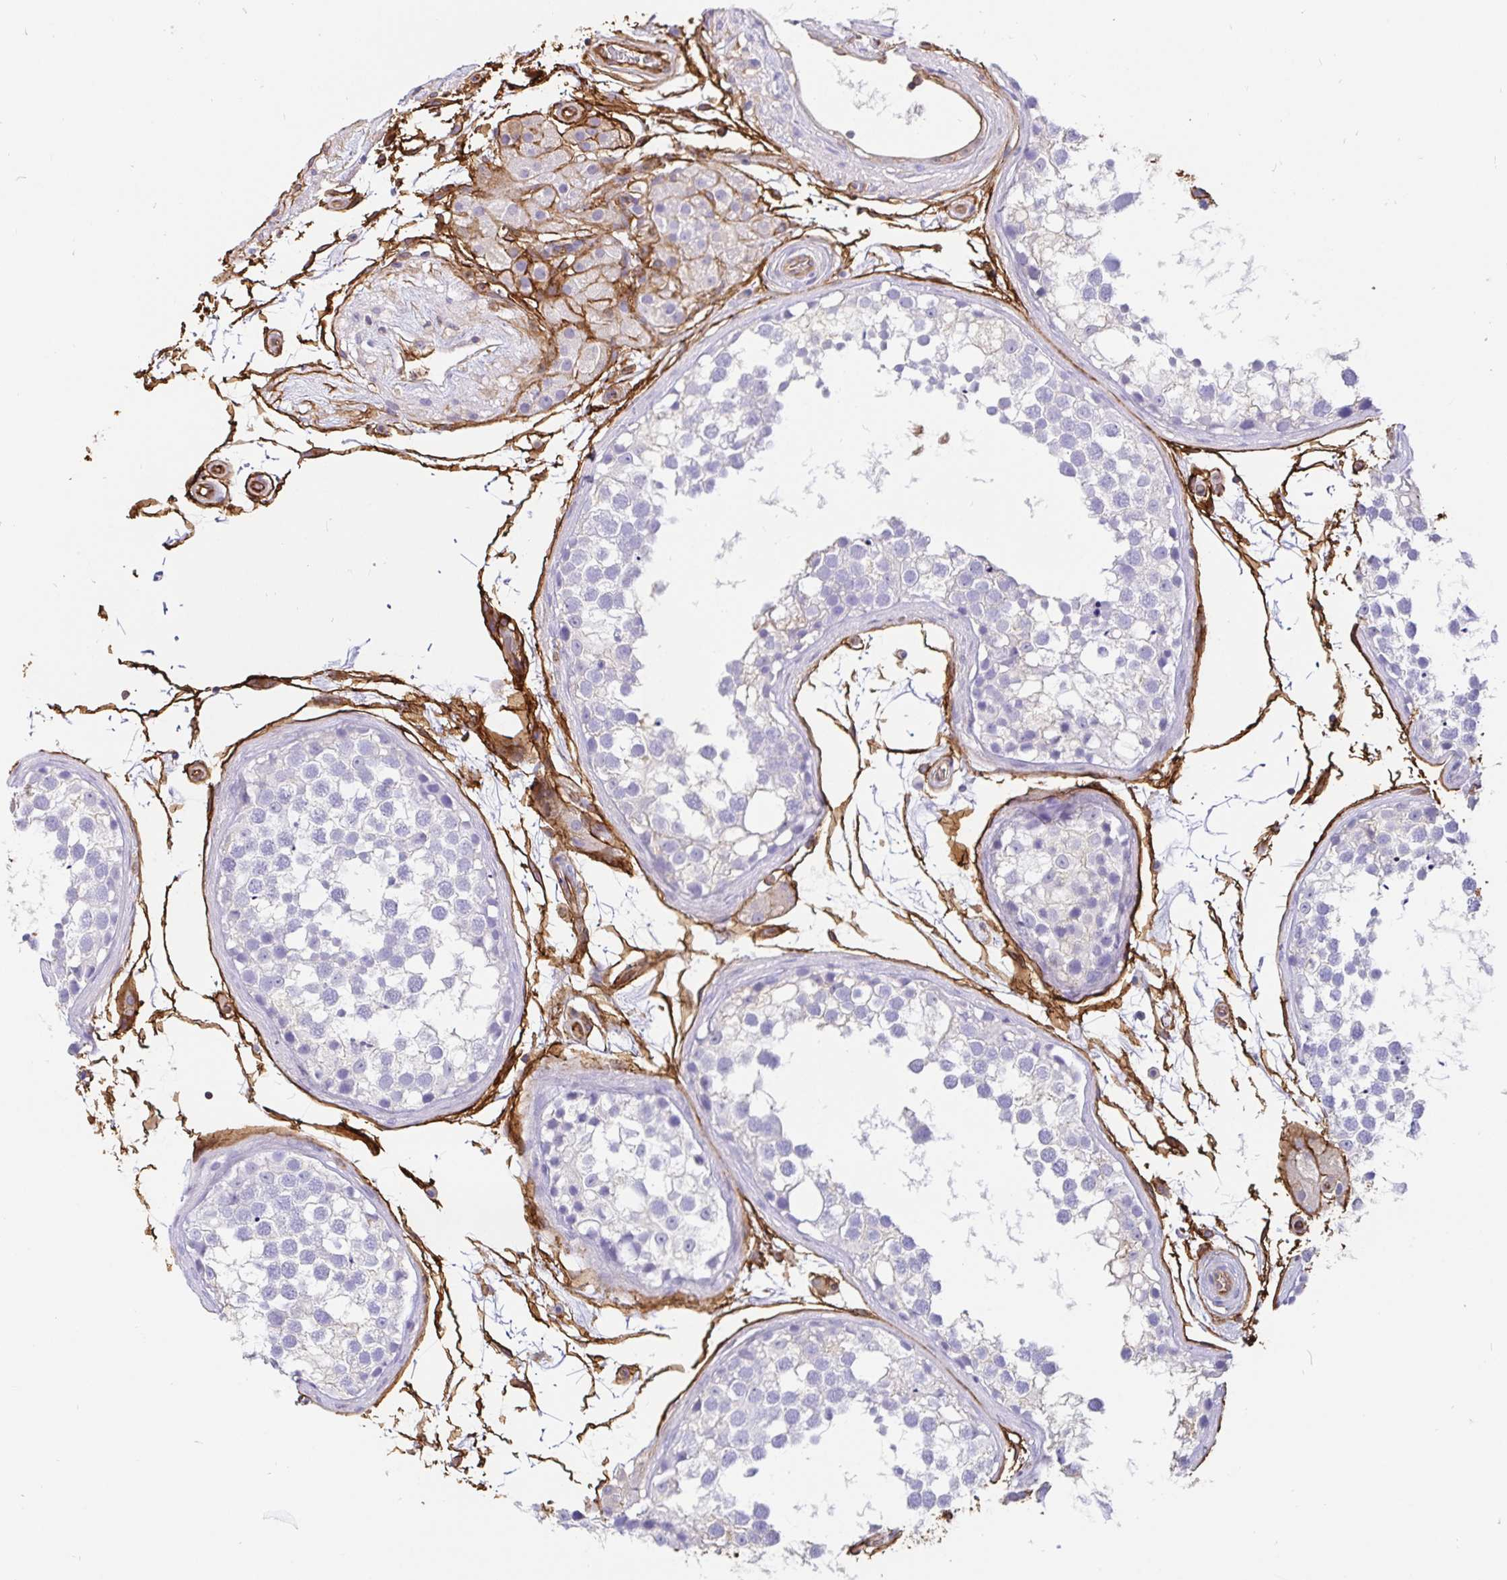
{"staining": {"intensity": "weak", "quantity": "<25%", "location": "cytoplasmic/membranous"}, "tissue": "testis", "cell_type": "Cells in seminiferous ducts", "image_type": "normal", "snomed": [{"axis": "morphology", "description": "Normal tissue, NOS"}, {"axis": "morphology", "description": "Seminoma, NOS"}, {"axis": "topography", "description": "Testis"}], "caption": "This is a micrograph of IHC staining of benign testis, which shows no positivity in cells in seminiferous ducts.", "gene": "ANXA2", "patient": {"sex": "male", "age": 65}}